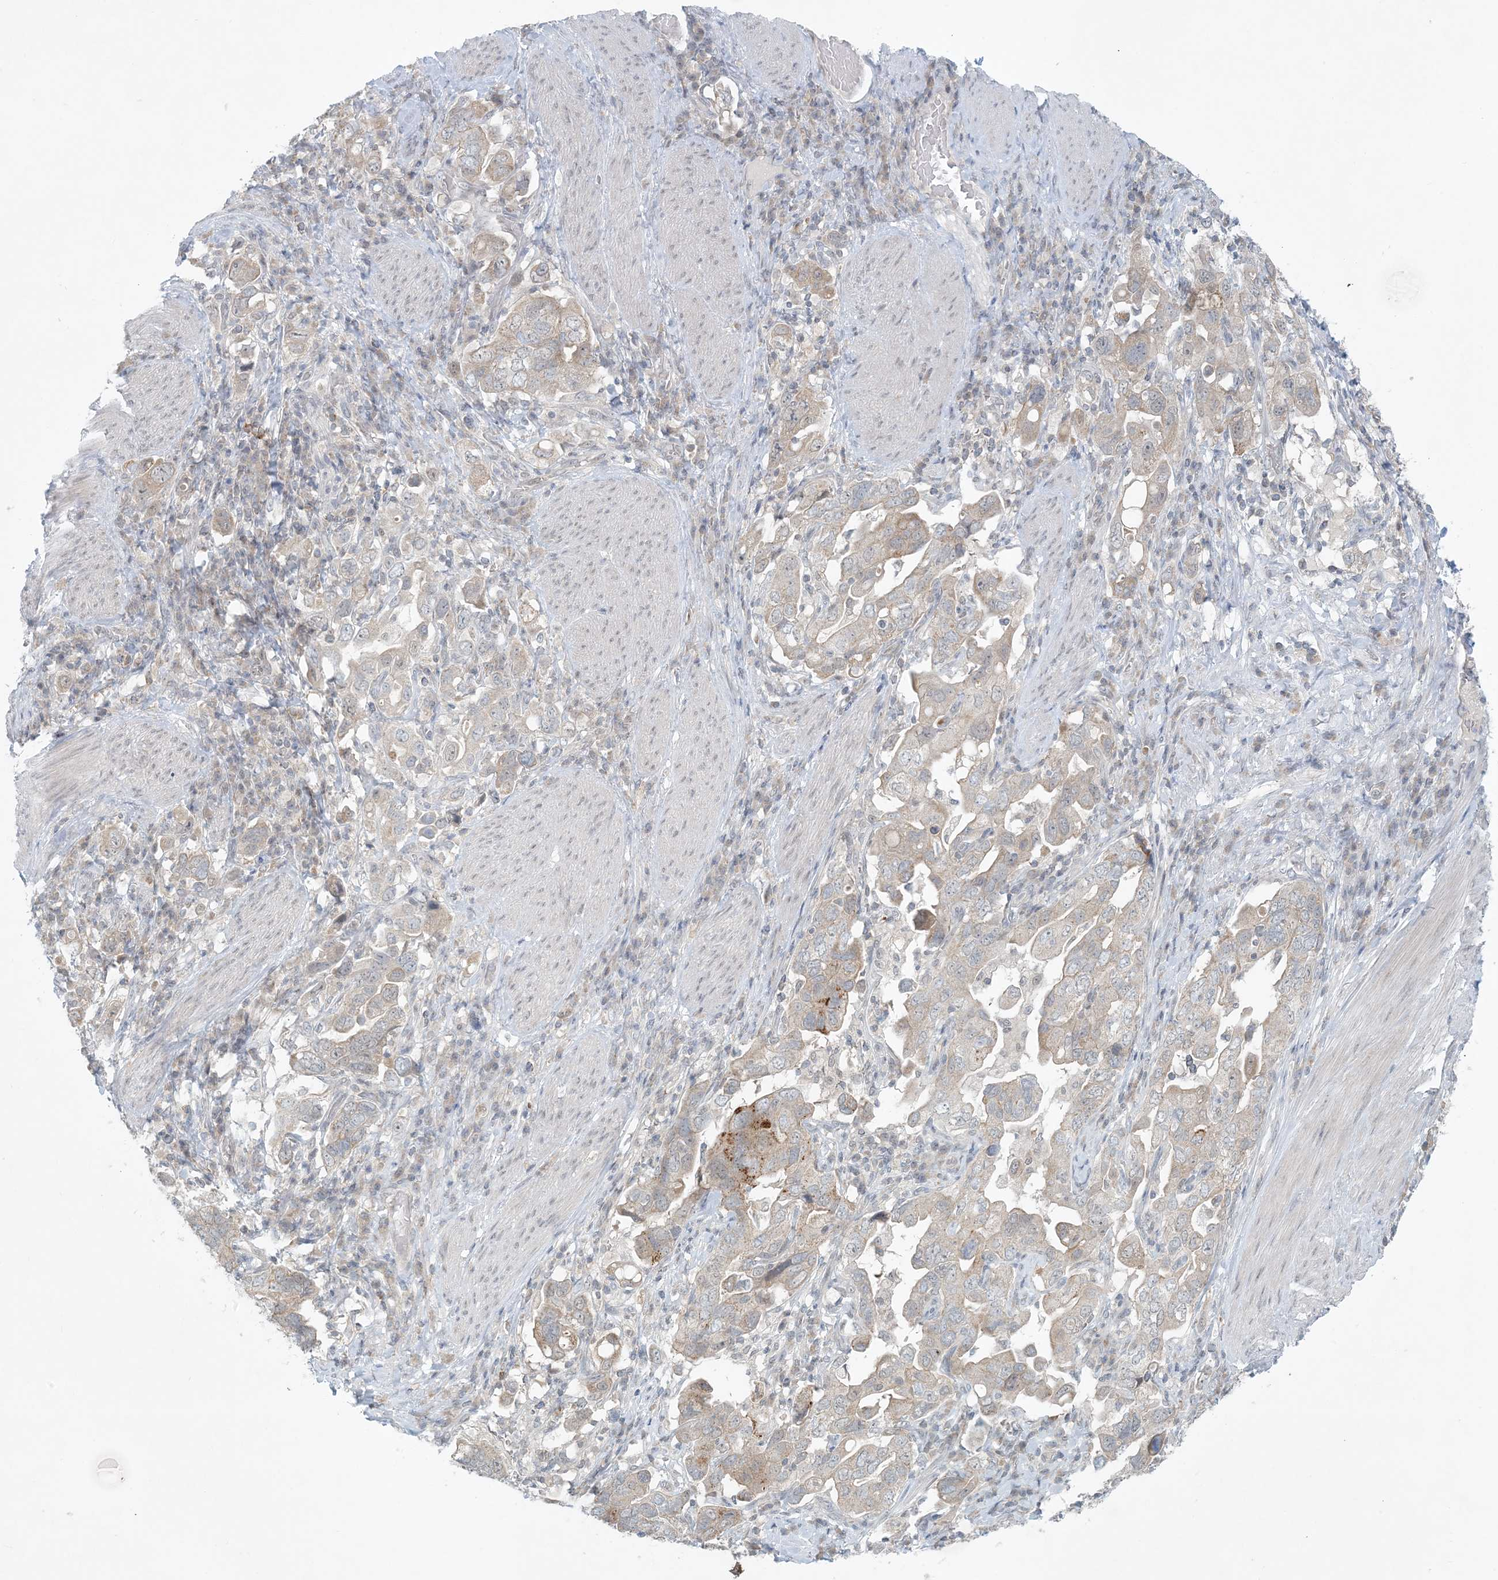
{"staining": {"intensity": "weak", "quantity": "25%-75%", "location": "cytoplasmic/membranous"}, "tissue": "stomach cancer", "cell_type": "Tumor cells", "image_type": "cancer", "snomed": [{"axis": "morphology", "description": "Adenocarcinoma, NOS"}, {"axis": "topography", "description": "Stomach, upper"}], "caption": "A micrograph of human stomach cancer (adenocarcinoma) stained for a protein demonstrates weak cytoplasmic/membranous brown staining in tumor cells.", "gene": "OBI1", "patient": {"sex": "male", "age": 62}}